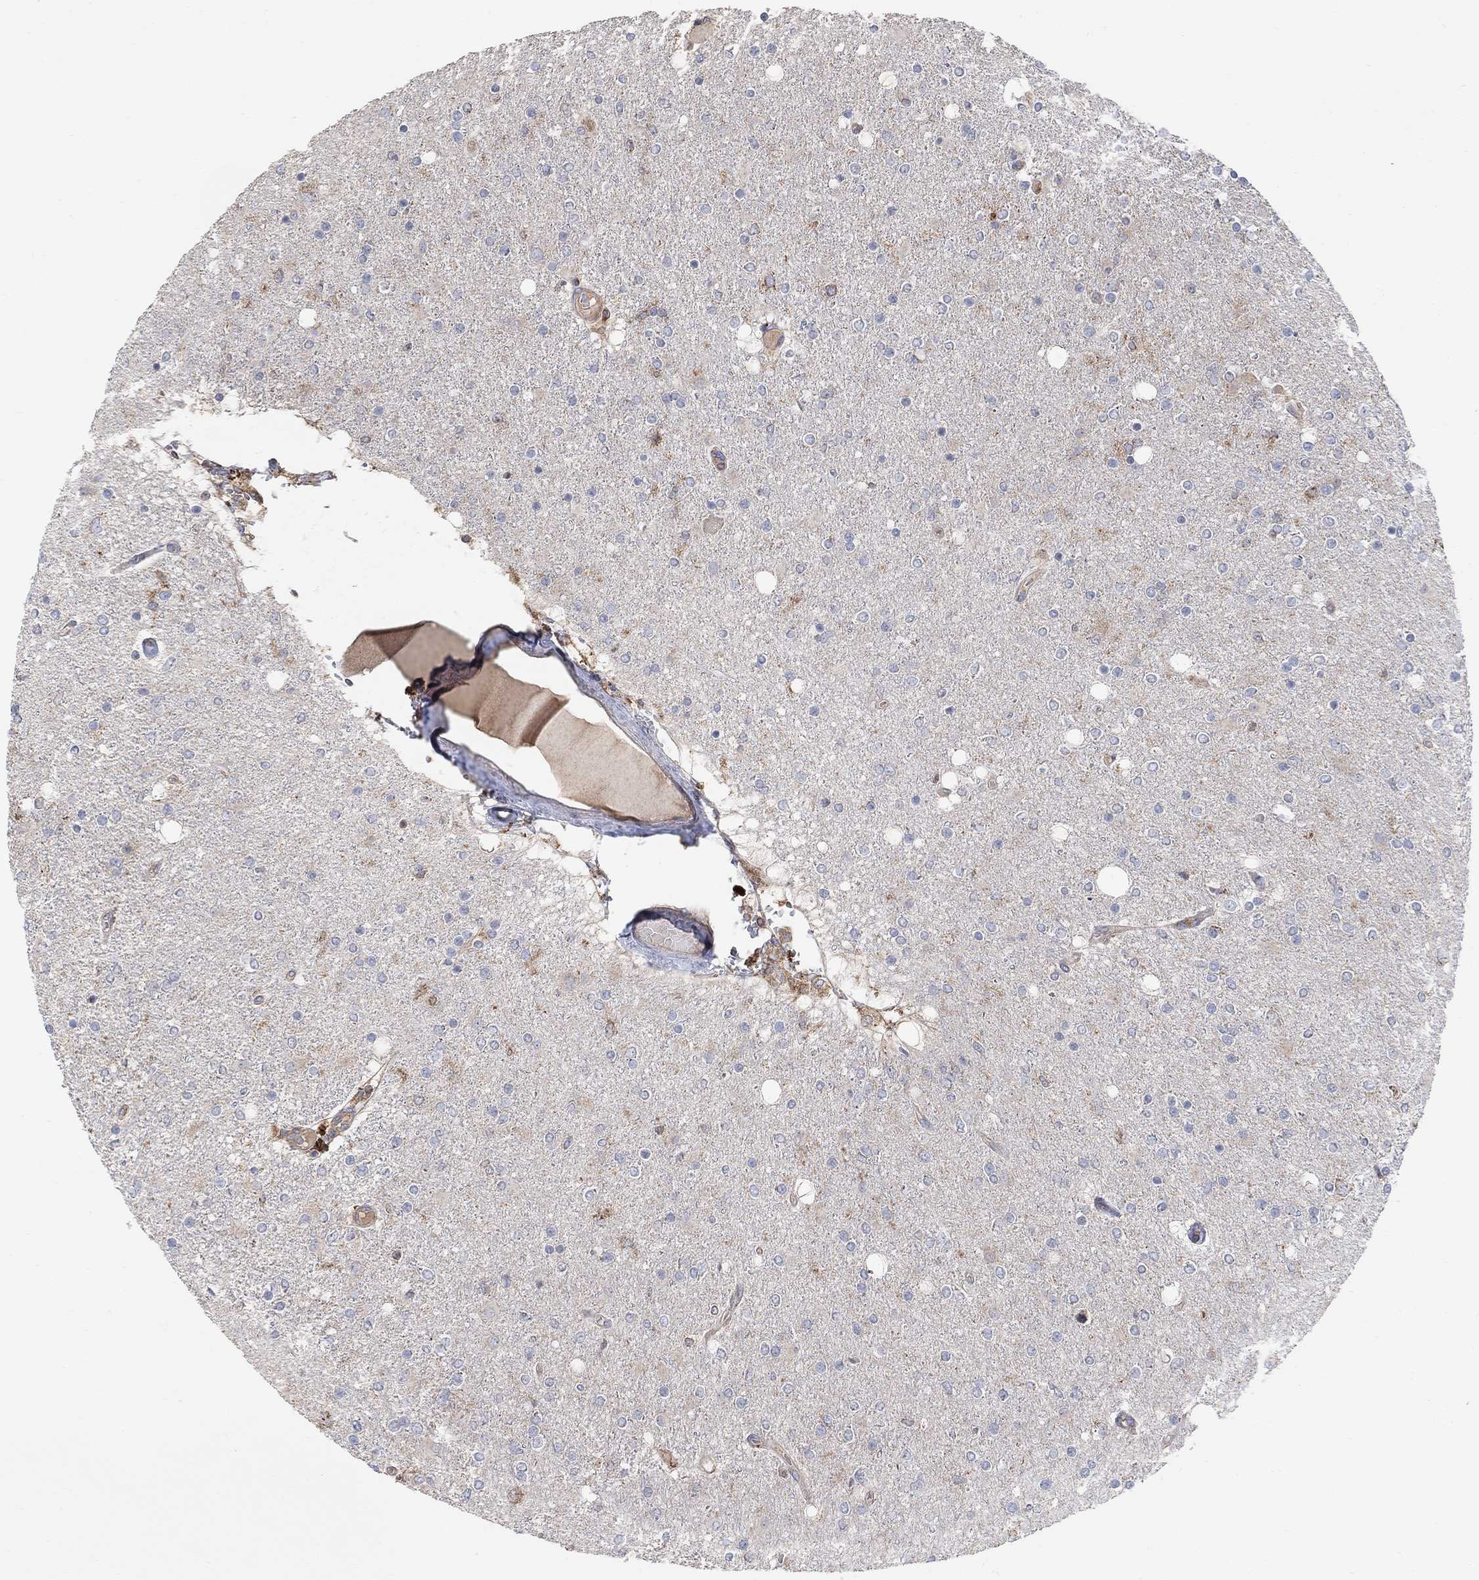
{"staining": {"intensity": "negative", "quantity": "none", "location": "none"}, "tissue": "glioma", "cell_type": "Tumor cells", "image_type": "cancer", "snomed": [{"axis": "morphology", "description": "Glioma, malignant, High grade"}, {"axis": "topography", "description": "Cerebral cortex"}], "caption": "IHC of malignant glioma (high-grade) reveals no positivity in tumor cells.", "gene": "BLOC1S3", "patient": {"sex": "male", "age": 70}}